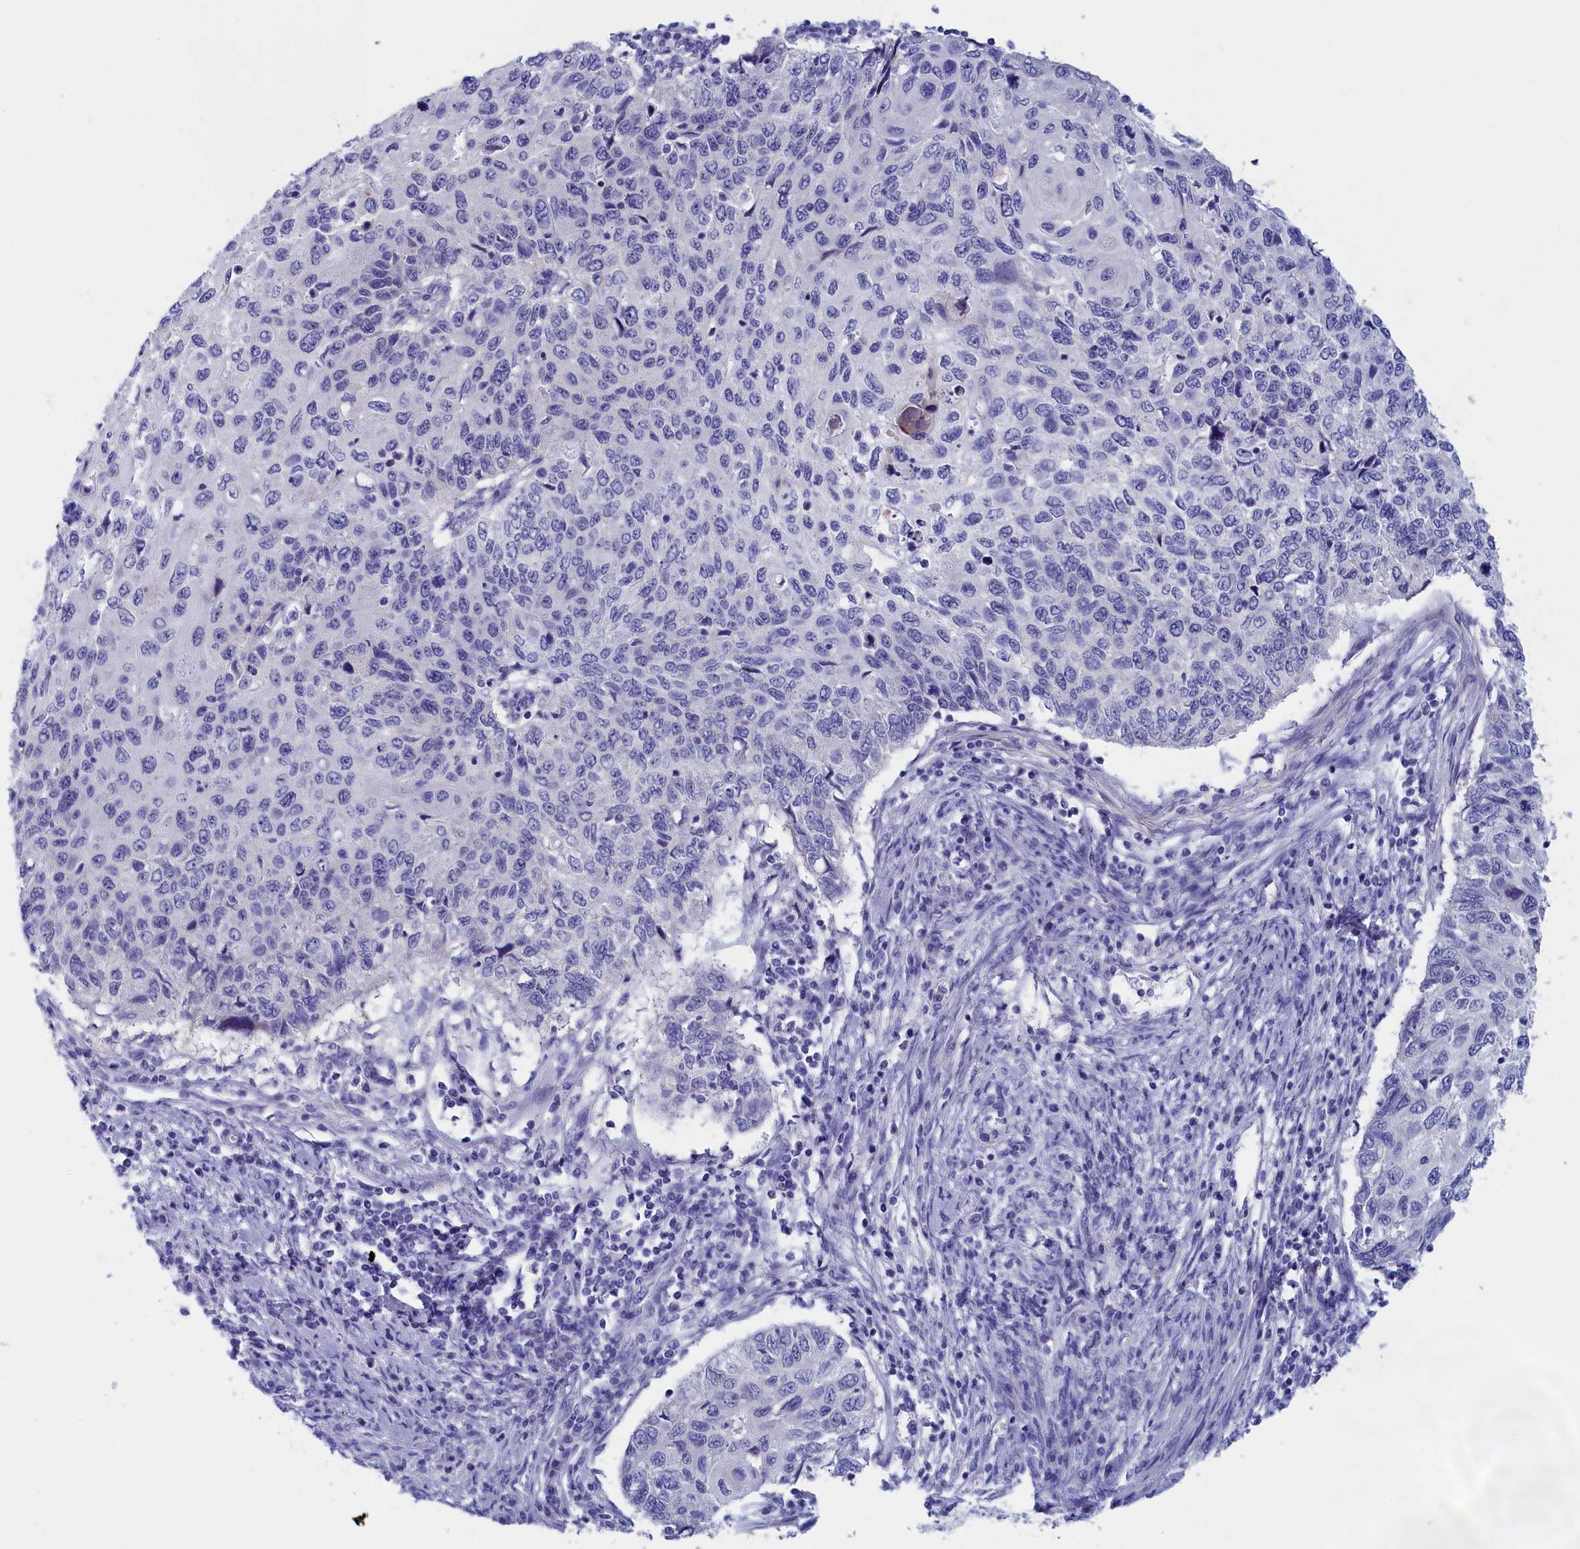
{"staining": {"intensity": "negative", "quantity": "none", "location": "none"}, "tissue": "cervical cancer", "cell_type": "Tumor cells", "image_type": "cancer", "snomed": [{"axis": "morphology", "description": "Squamous cell carcinoma, NOS"}, {"axis": "topography", "description": "Cervix"}], "caption": "Immunohistochemistry of human cervical cancer (squamous cell carcinoma) displays no staining in tumor cells.", "gene": "ANKRD2", "patient": {"sex": "female", "age": 70}}